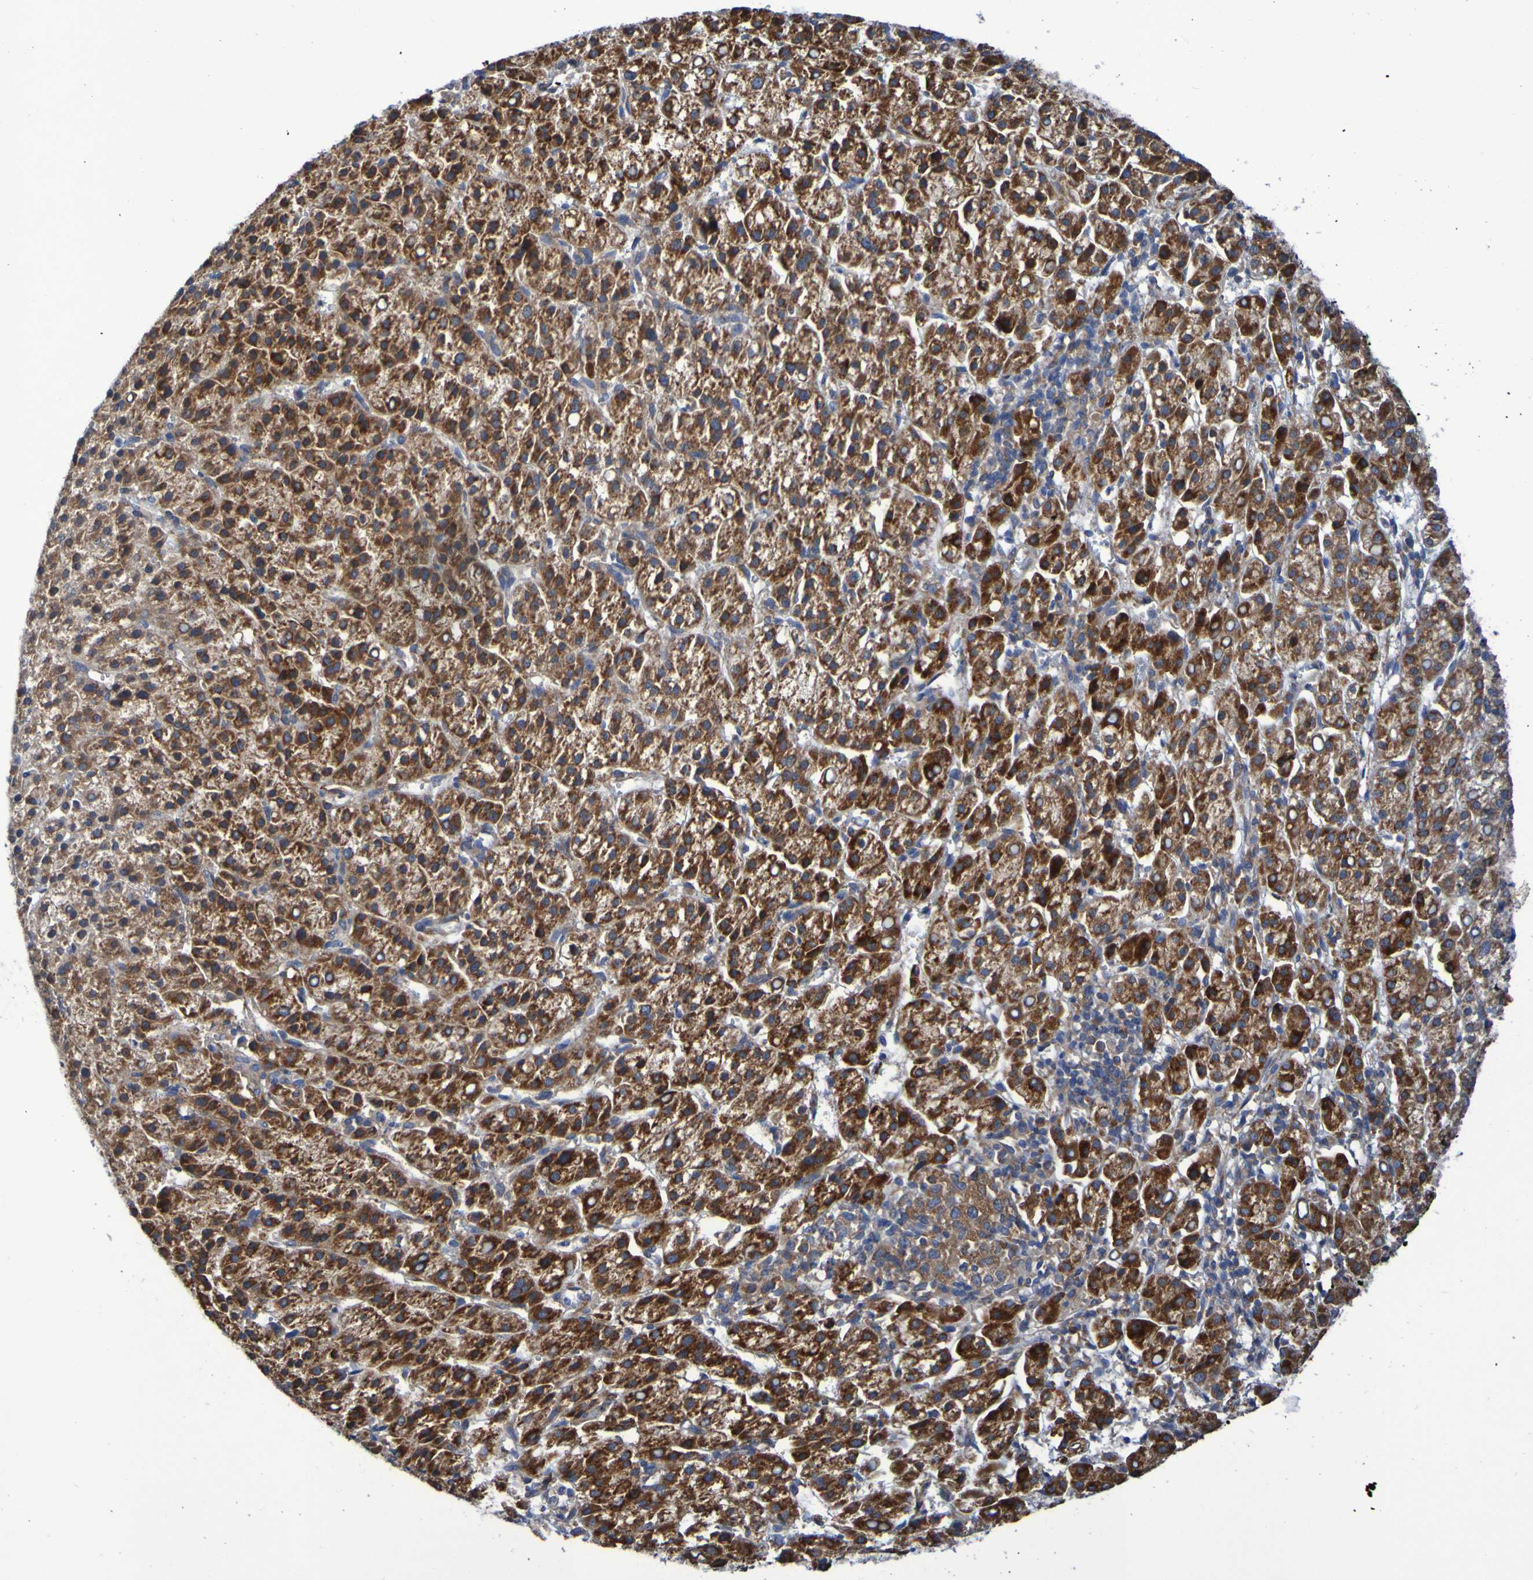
{"staining": {"intensity": "strong", "quantity": ">75%", "location": "cytoplasmic/membranous"}, "tissue": "liver cancer", "cell_type": "Tumor cells", "image_type": "cancer", "snomed": [{"axis": "morphology", "description": "Carcinoma, Hepatocellular, NOS"}, {"axis": "topography", "description": "Liver"}], "caption": "IHC image of human hepatocellular carcinoma (liver) stained for a protein (brown), which demonstrates high levels of strong cytoplasmic/membranous staining in about >75% of tumor cells.", "gene": "FKBP3", "patient": {"sex": "female", "age": 58}}